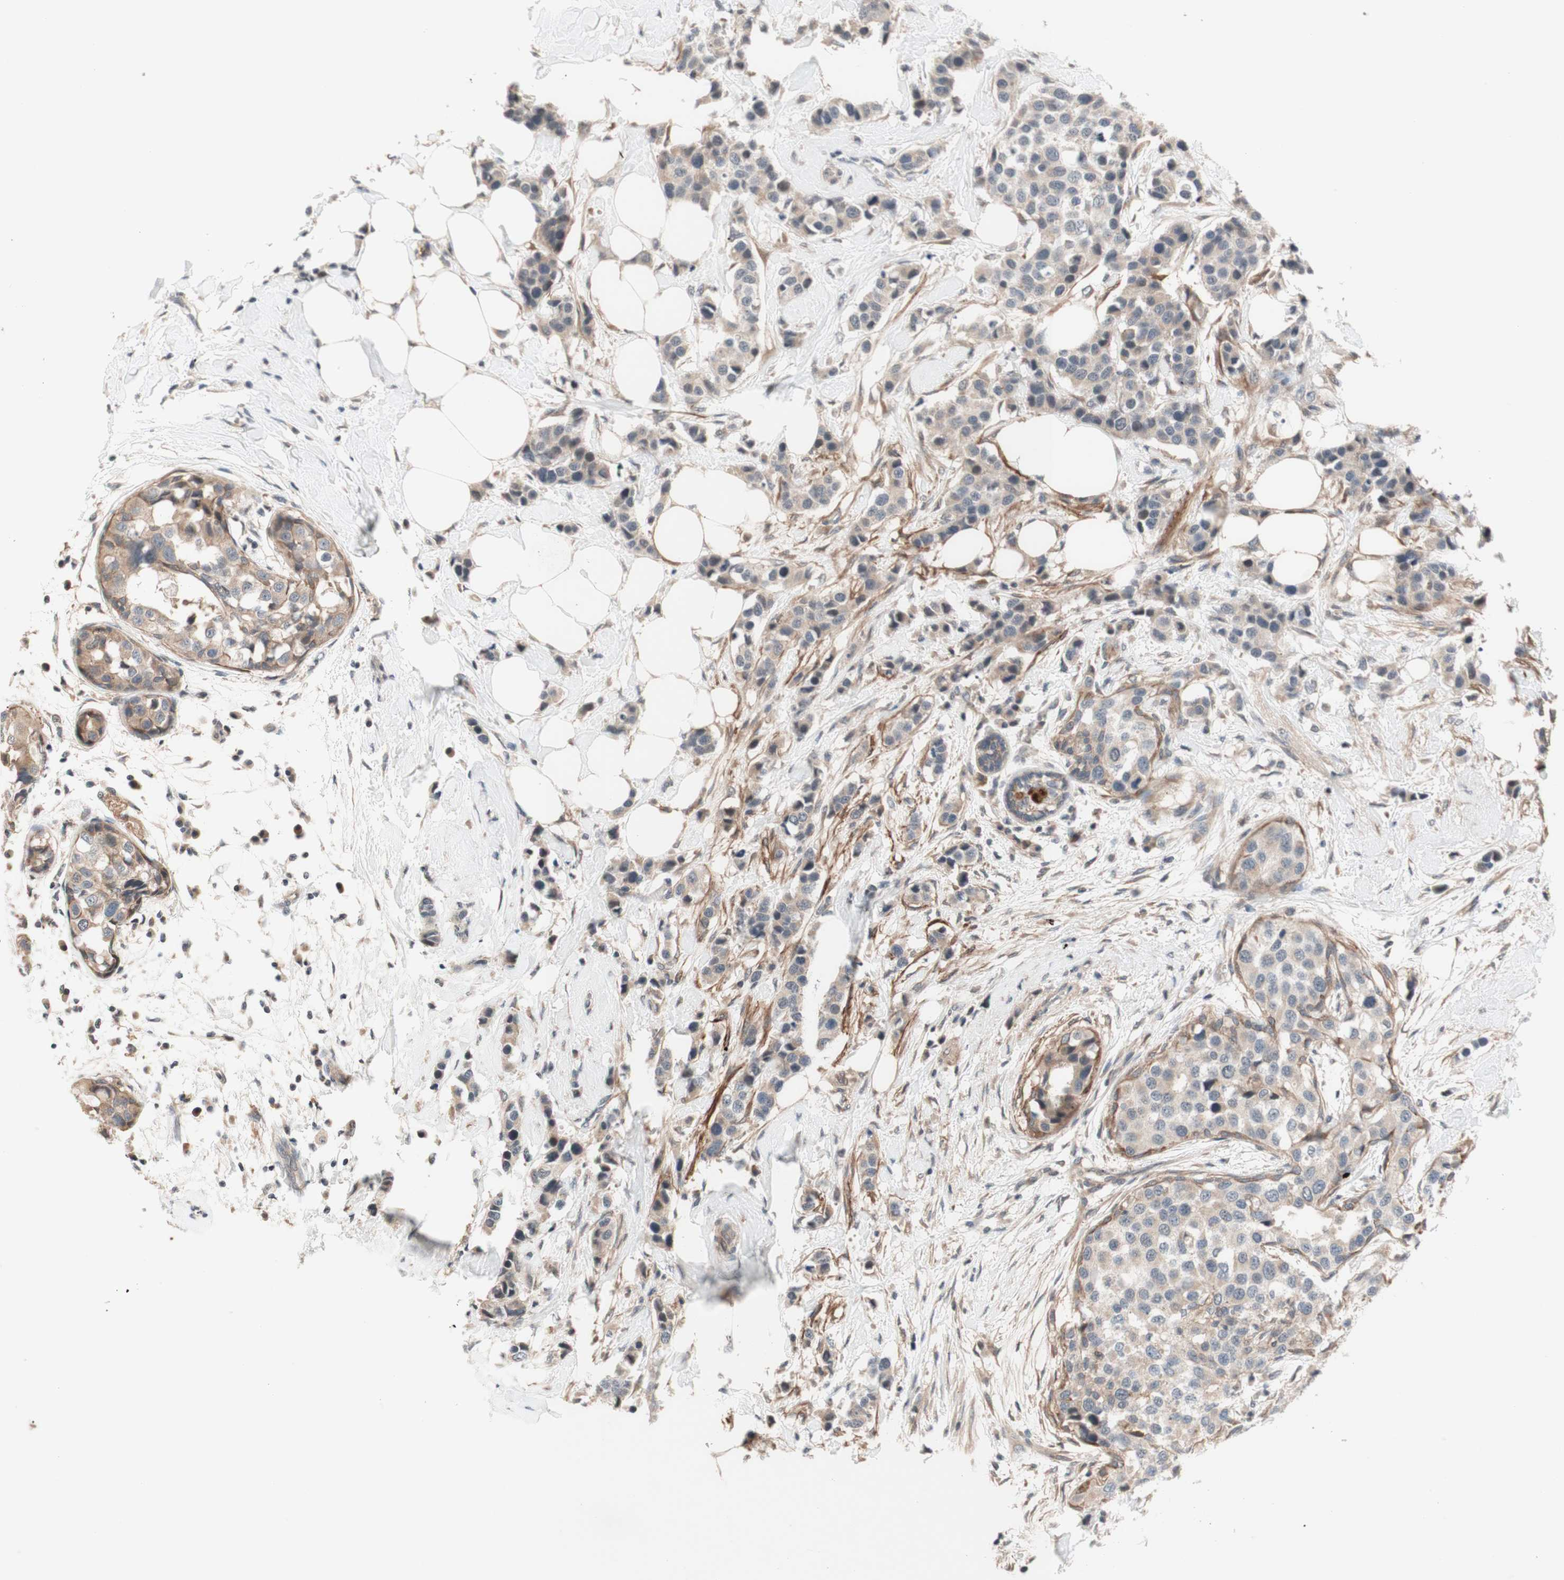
{"staining": {"intensity": "weak", "quantity": ">75%", "location": "cytoplasmic/membranous"}, "tissue": "breast cancer", "cell_type": "Tumor cells", "image_type": "cancer", "snomed": [{"axis": "morphology", "description": "Normal tissue, NOS"}, {"axis": "morphology", "description": "Duct carcinoma"}, {"axis": "topography", "description": "Breast"}], "caption": "Tumor cells show low levels of weak cytoplasmic/membranous staining in about >75% of cells in breast cancer. (IHC, brightfield microscopy, high magnification).", "gene": "CD55", "patient": {"sex": "female", "age": 50}}